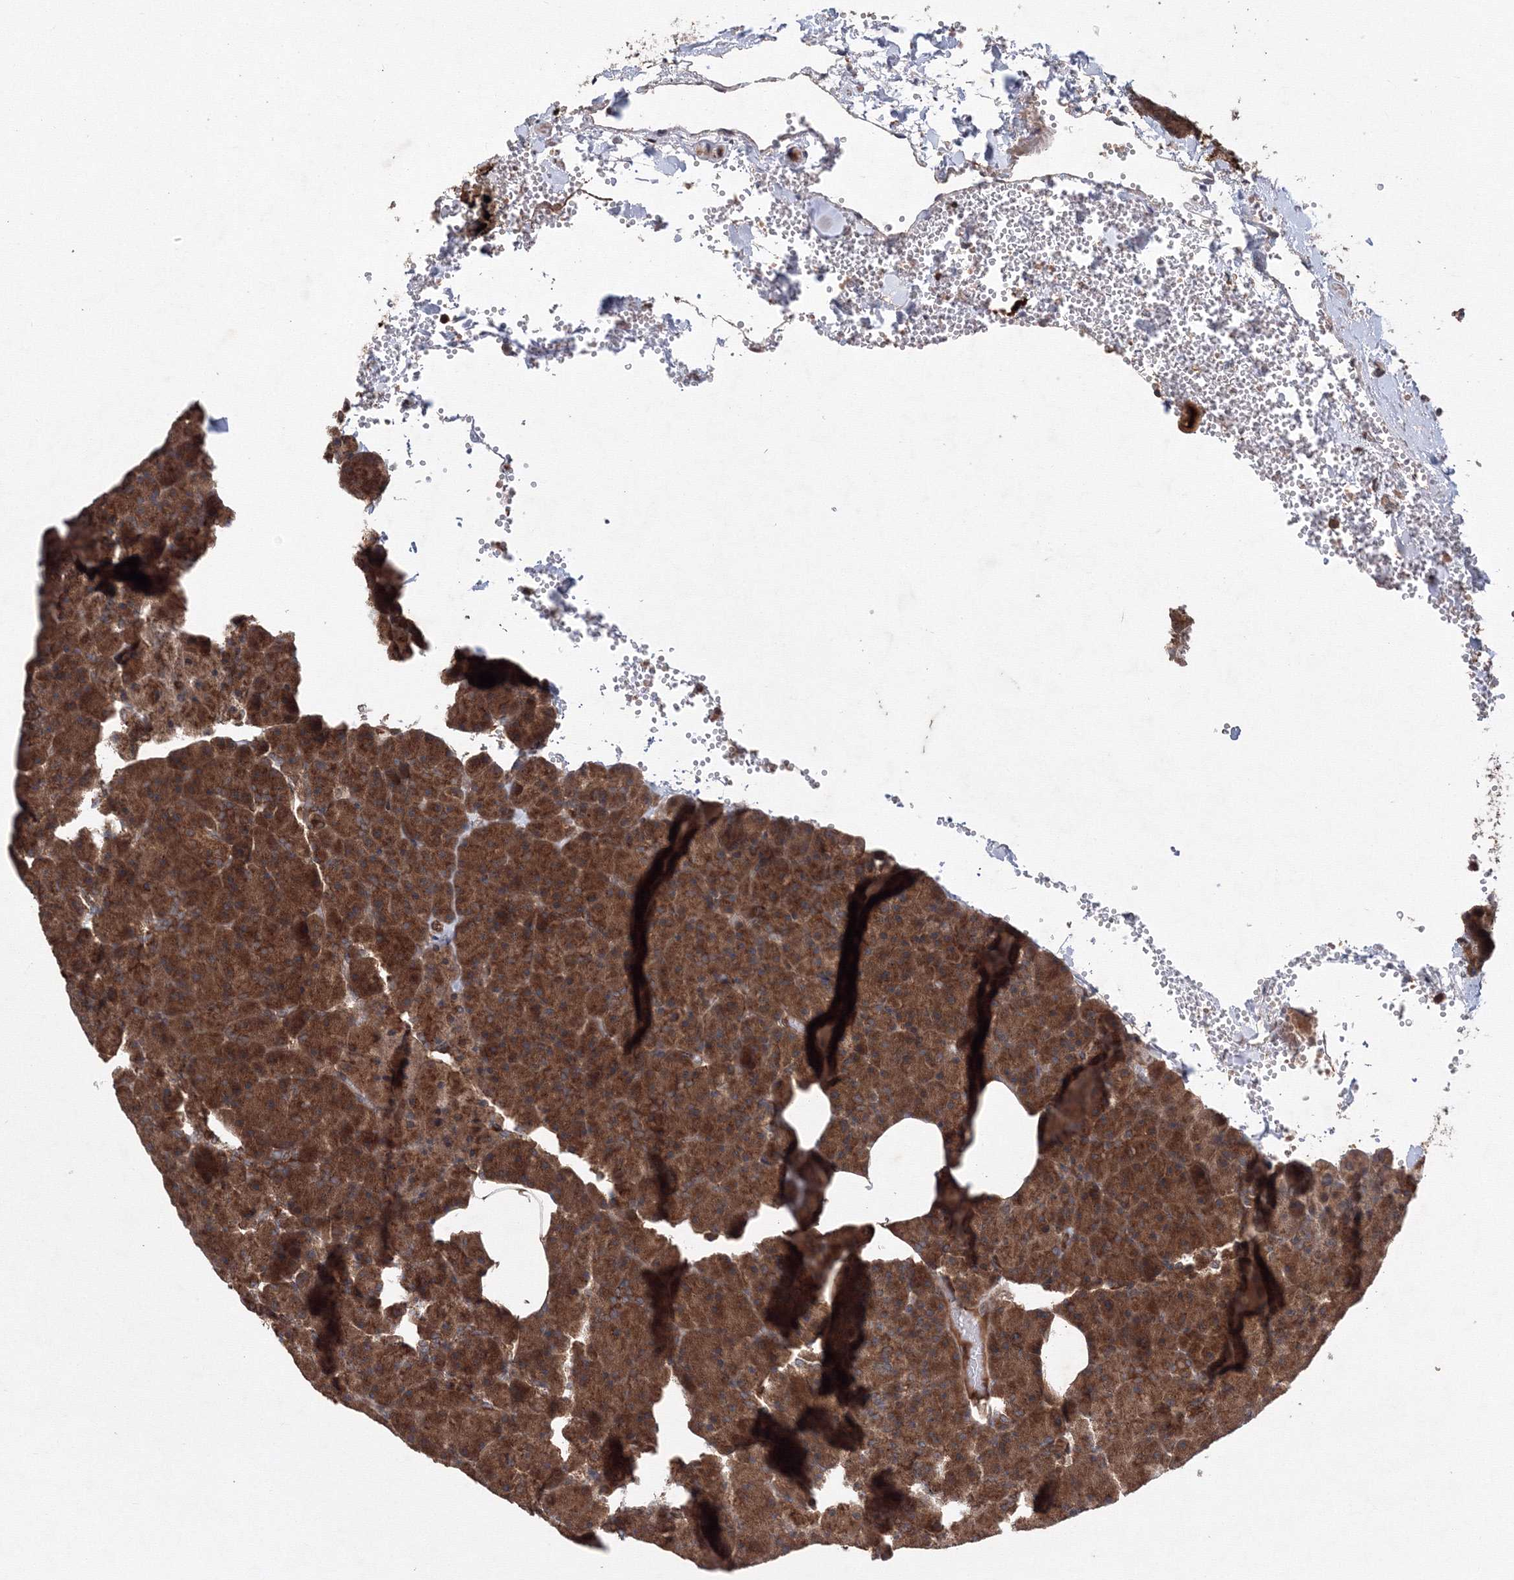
{"staining": {"intensity": "strong", "quantity": ">75%", "location": "cytoplasmic/membranous"}, "tissue": "pancreas", "cell_type": "Exocrine glandular cells", "image_type": "normal", "snomed": [{"axis": "morphology", "description": "Normal tissue, NOS"}, {"axis": "morphology", "description": "Carcinoid, malignant, NOS"}, {"axis": "topography", "description": "Pancreas"}], "caption": "Protein expression analysis of unremarkable pancreas displays strong cytoplasmic/membranous positivity in about >75% of exocrine glandular cells.", "gene": "ATG3", "patient": {"sex": "female", "age": 35}}